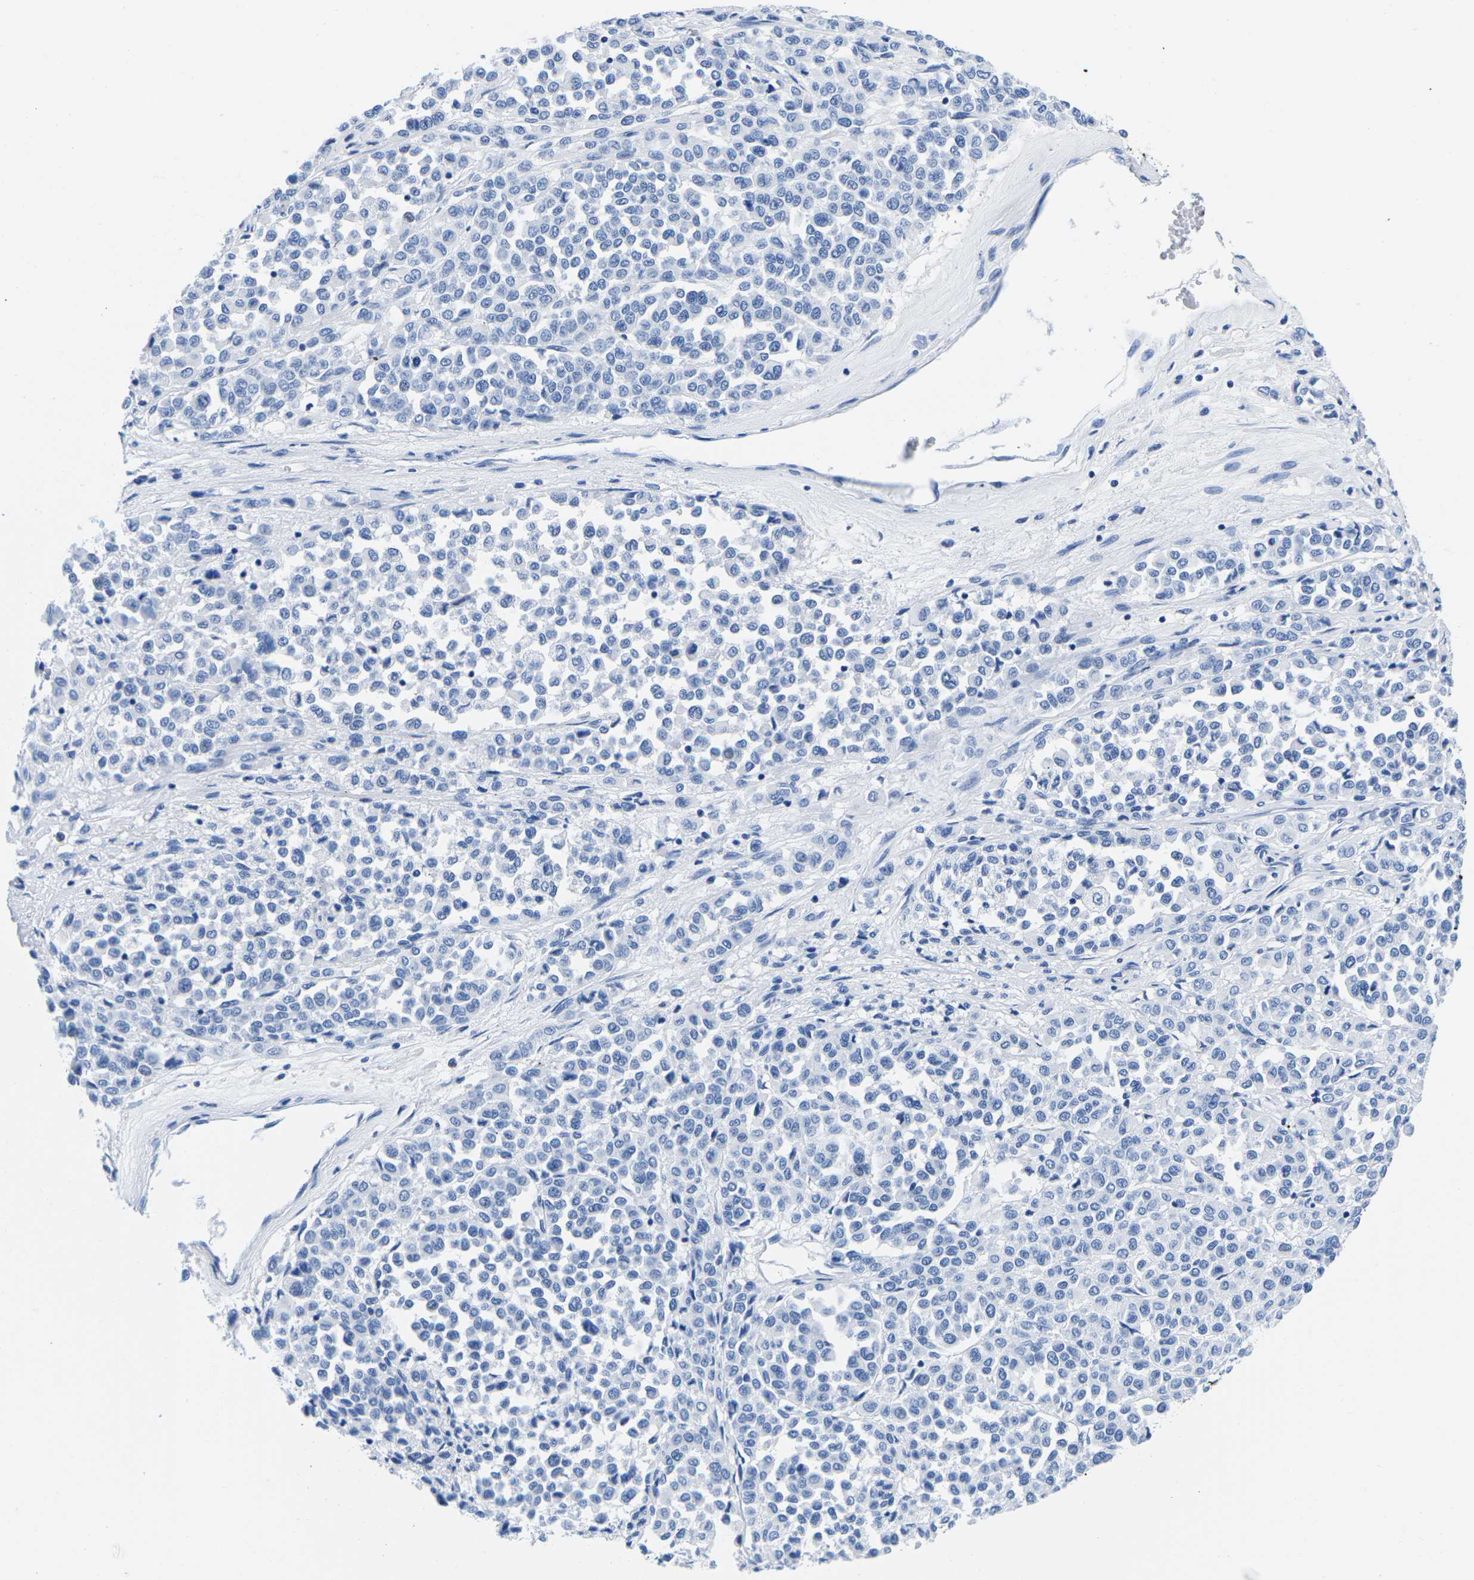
{"staining": {"intensity": "negative", "quantity": "none", "location": "none"}, "tissue": "melanoma", "cell_type": "Tumor cells", "image_type": "cancer", "snomed": [{"axis": "morphology", "description": "Malignant melanoma, Metastatic site"}, {"axis": "topography", "description": "Pancreas"}], "caption": "Image shows no protein positivity in tumor cells of malignant melanoma (metastatic site) tissue.", "gene": "CYP1A2", "patient": {"sex": "female", "age": 30}}